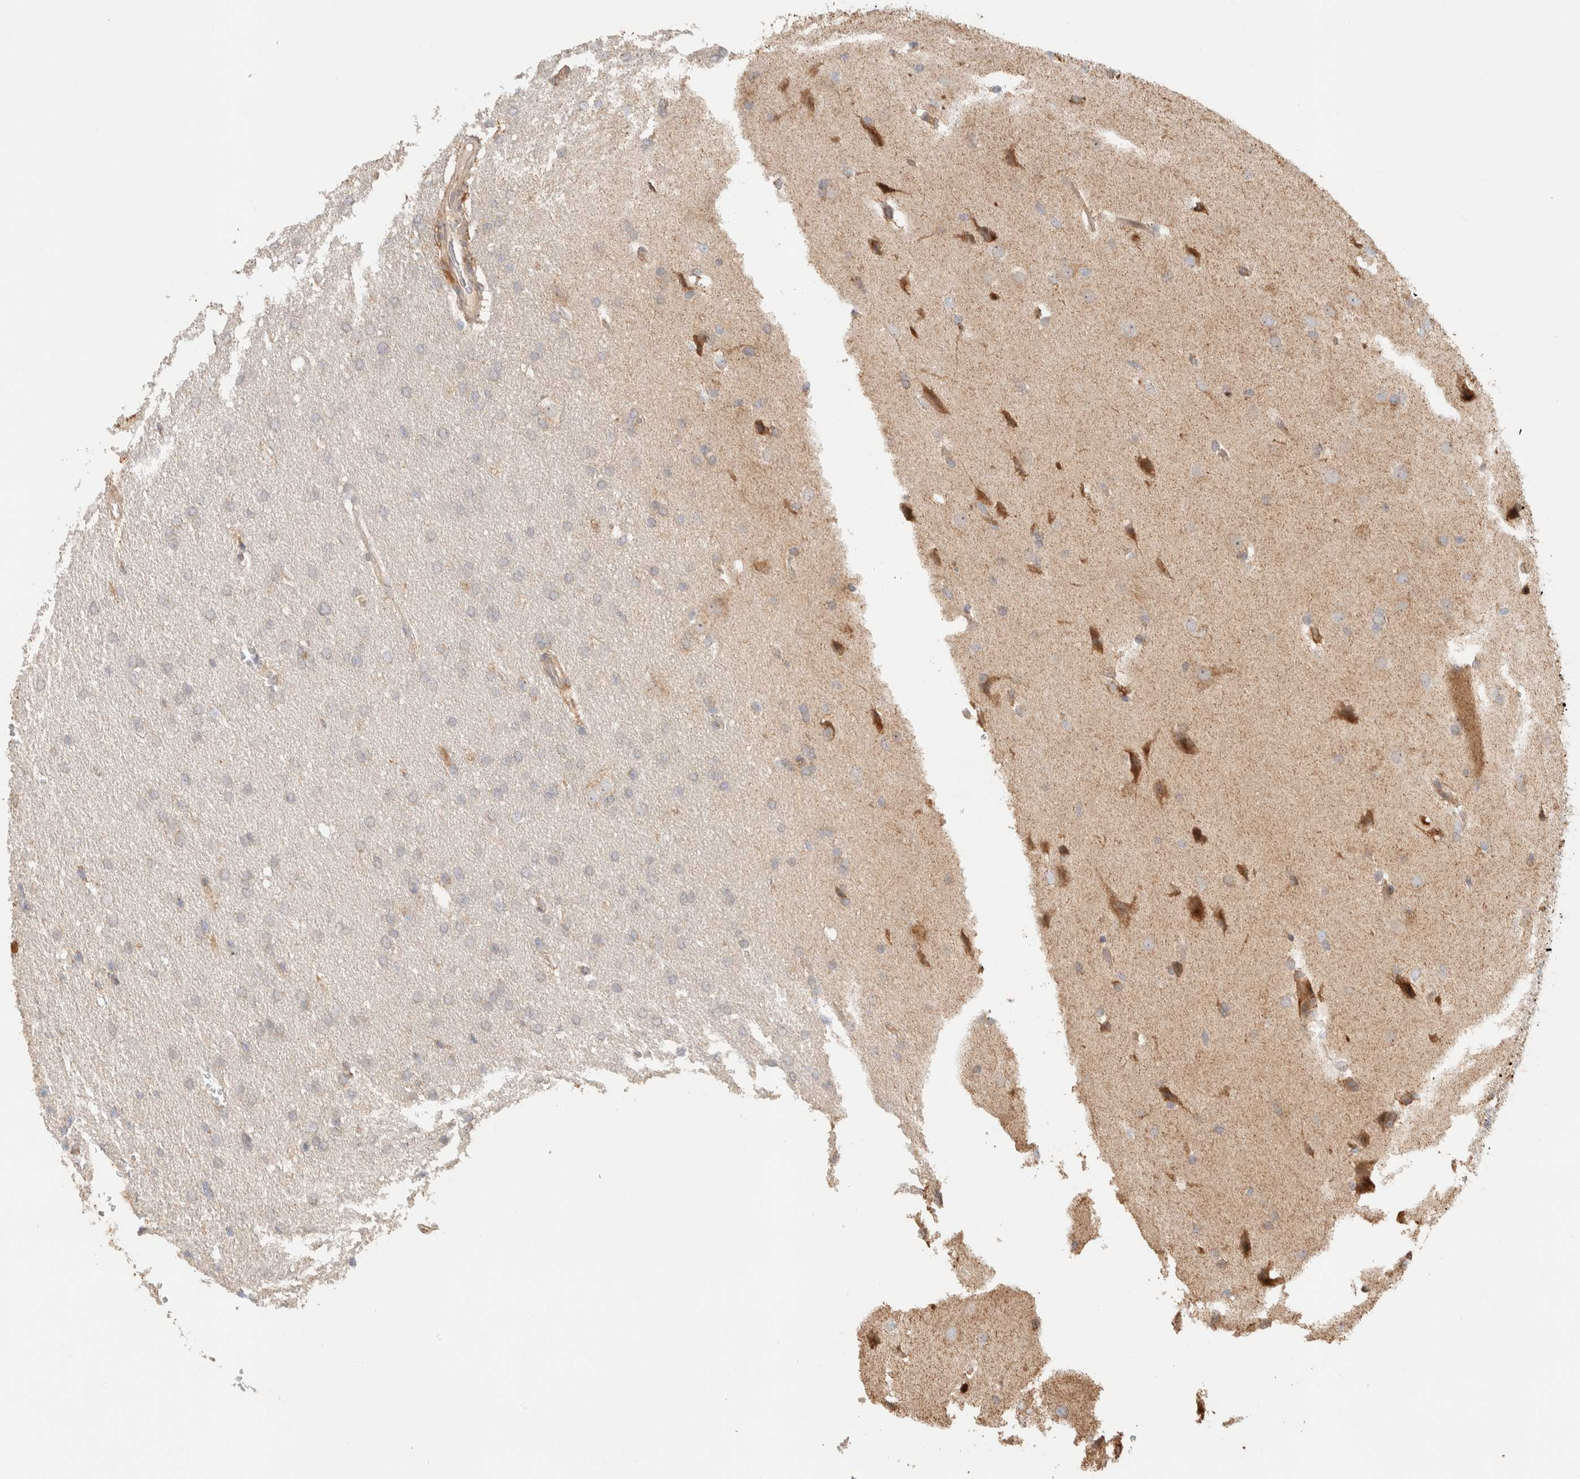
{"staining": {"intensity": "weak", "quantity": "<25%", "location": "cytoplasmic/membranous"}, "tissue": "glioma", "cell_type": "Tumor cells", "image_type": "cancer", "snomed": [{"axis": "morphology", "description": "Glioma, malignant, Low grade"}, {"axis": "topography", "description": "Brain"}], "caption": "Immunohistochemistry image of neoplastic tissue: human malignant low-grade glioma stained with DAB (3,3'-diaminobenzidine) exhibits no significant protein staining in tumor cells. (Stains: DAB (3,3'-diaminobenzidine) immunohistochemistry (IHC) with hematoxylin counter stain, Microscopy: brightfield microscopy at high magnification).", "gene": "KIF9", "patient": {"sex": "female", "age": 37}}